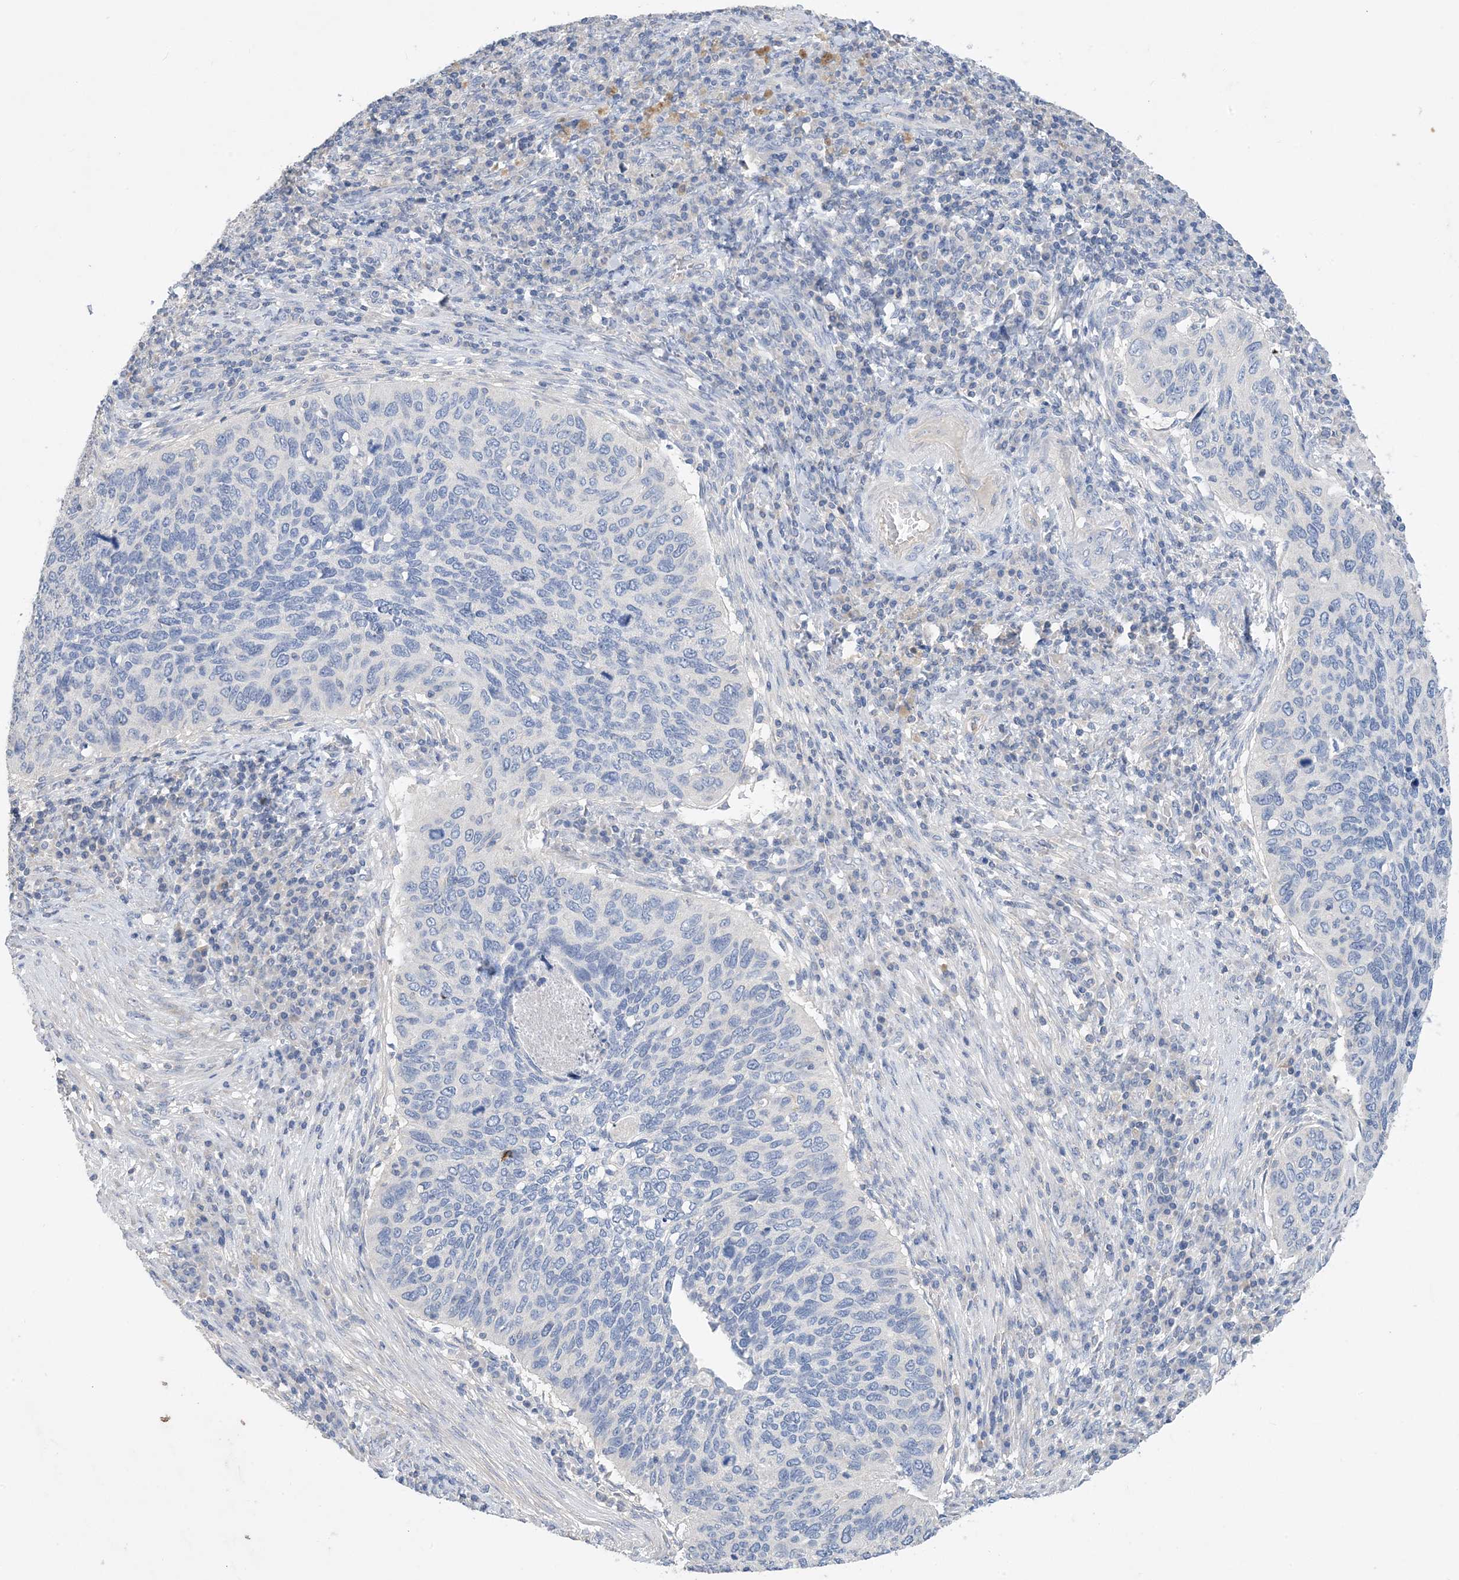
{"staining": {"intensity": "negative", "quantity": "none", "location": "none"}, "tissue": "cervical cancer", "cell_type": "Tumor cells", "image_type": "cancer", "snomed": [{"axis": "morphology", "description": "Squamous cell carcinoma, NOS"}, {"axis": "topography", "description": "Cervix"}], "caption": "High power microscopy image of an IHC photomicrograph of squamous cell carcinoma (cervical), revealing no significant staining in tumor cells. (DAB immunohistochemistry with hematoxylin counter stain).", "gene": "KPRP", "patient": {"sex": "female", "age": 38}}